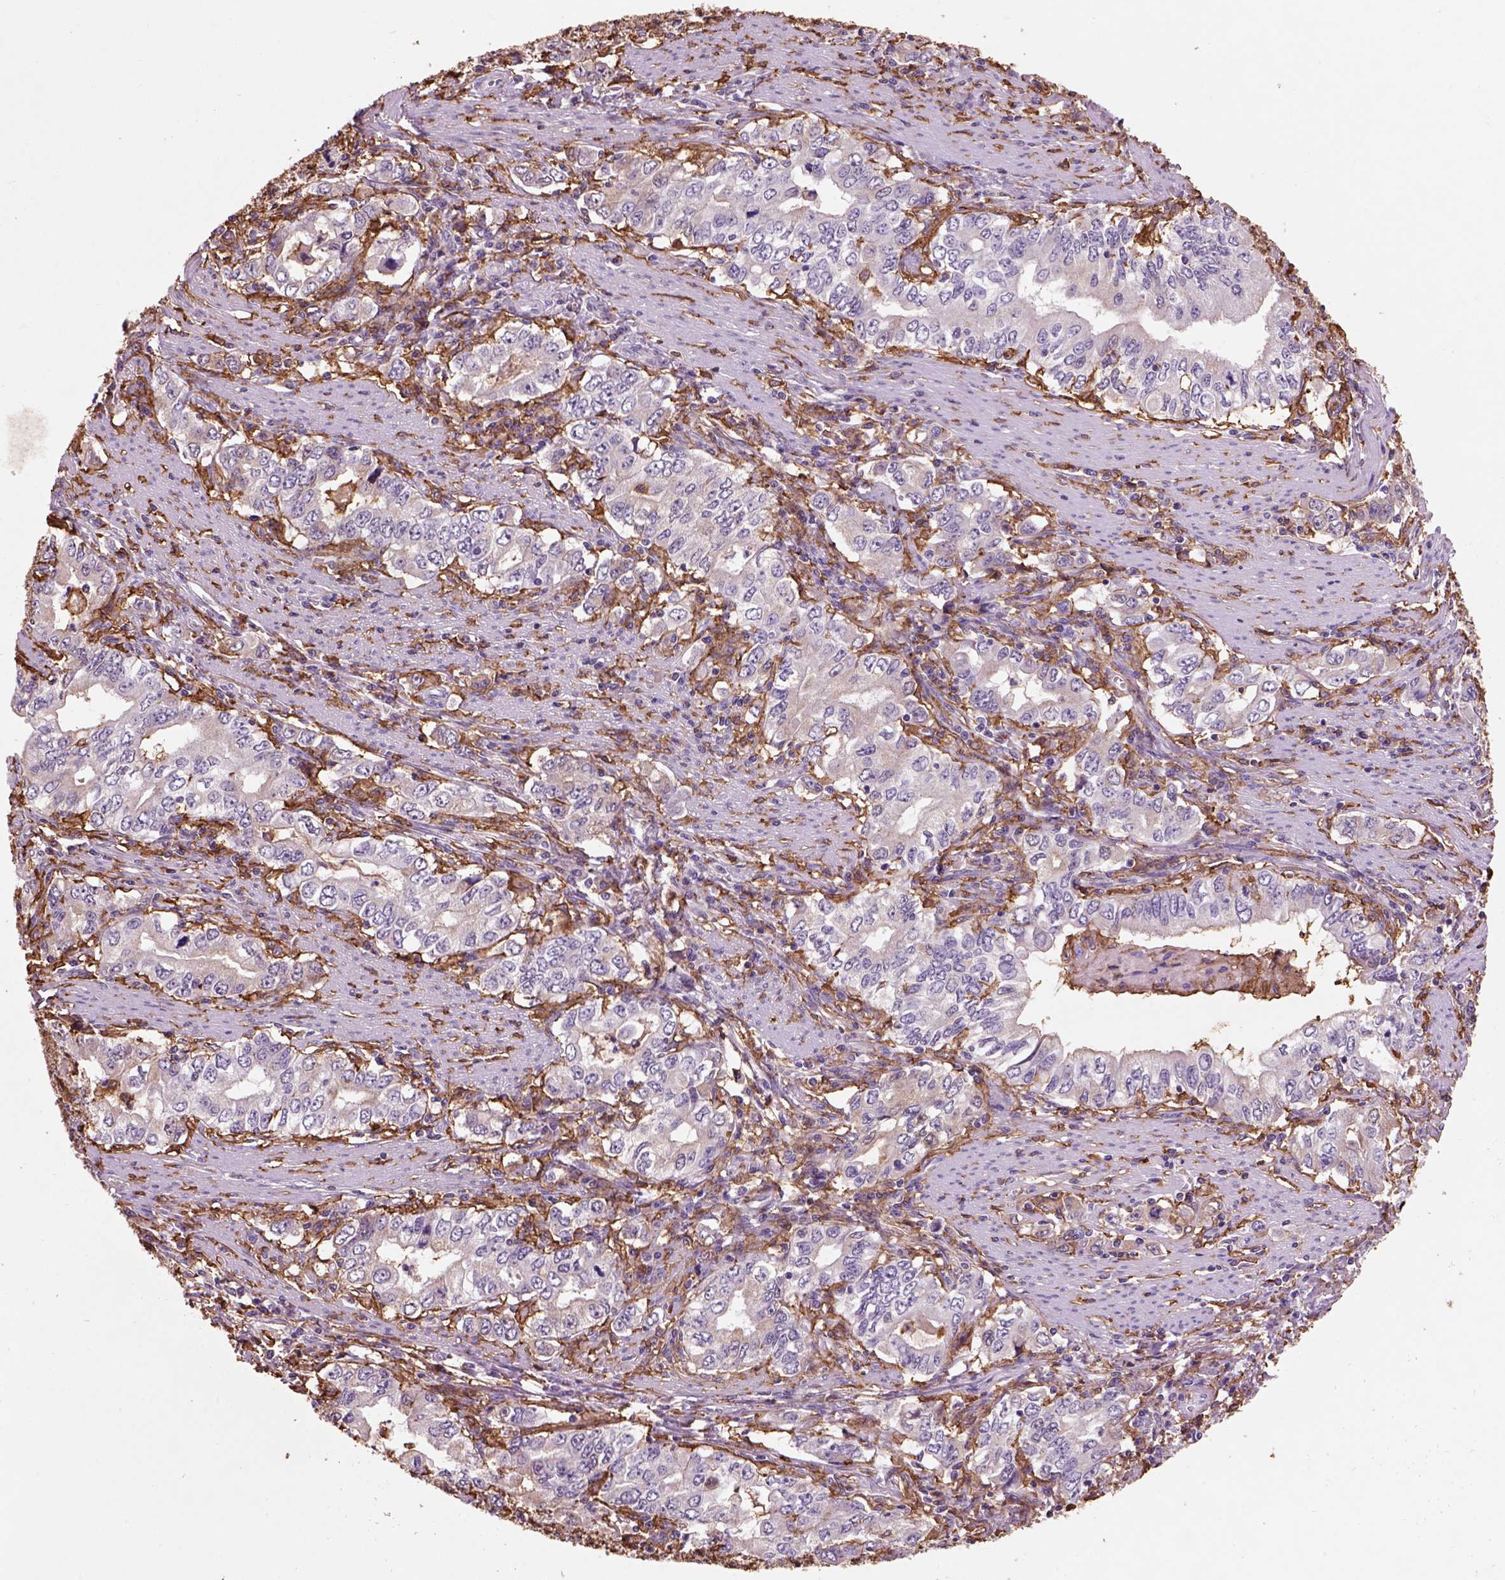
{"staining": {"intensity": "negative", "quantity": "none", "location": "none"}, "tissue": "stomach cancer", "cell_type": "Tumor cells", "image_type": "cancer", "snomed": [{"axis": "morphology", "description": "Adenocarcinoma, NOS"}, {"axis": "topography", "description": "Stomach, lower"}], "caption": "Immunohistochemistry (IHC) histopathology image of neoplastic tissue: human stomach cancer (adenocarcinoma) stained with DAB reveals no significant protein positivity in tumor cells. (DAB IHC visualized using brightfield microscopy, high magnification).", "gene": "CD14", "patient": {"sex": "female", "age": 72}}